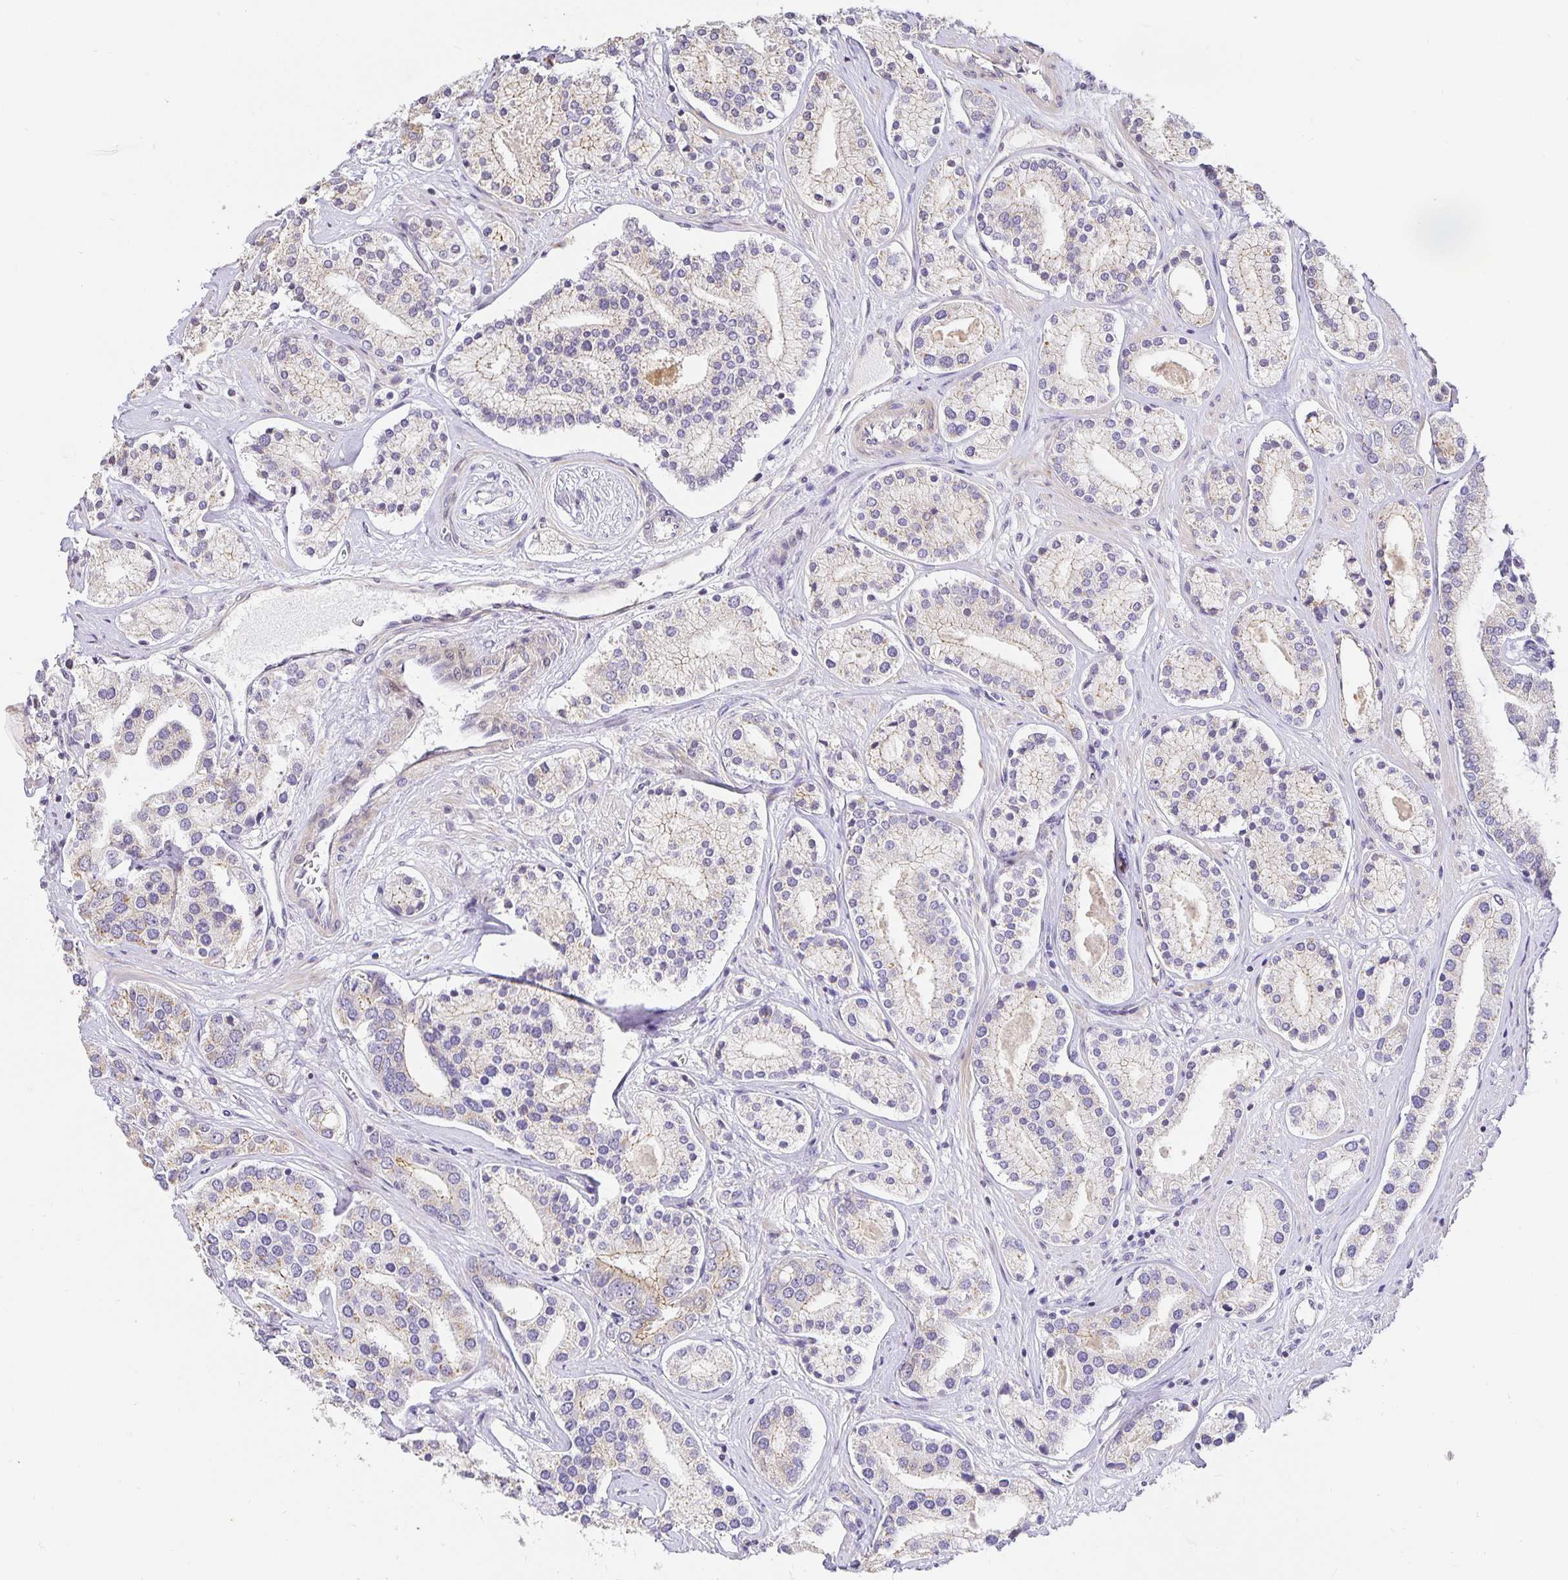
{"staining": {"intensity": "weak", "quantity": "<25%", "location": "cytoplasmic/membranous"}, "tissue": "prostate cancer", "cell_type": "Tumor cells", "image_type": "cancer", "snomed": [{"axis": "morphology", "description": "Adenocarcinoma, High grade"}, {"axis": "topography", "description": "Prostate"}], "caption": "There is no significant expression in tumor cells of prostate cancer.", "gene": "TJP3", "patient": {"sex": "male", "age": 58}}